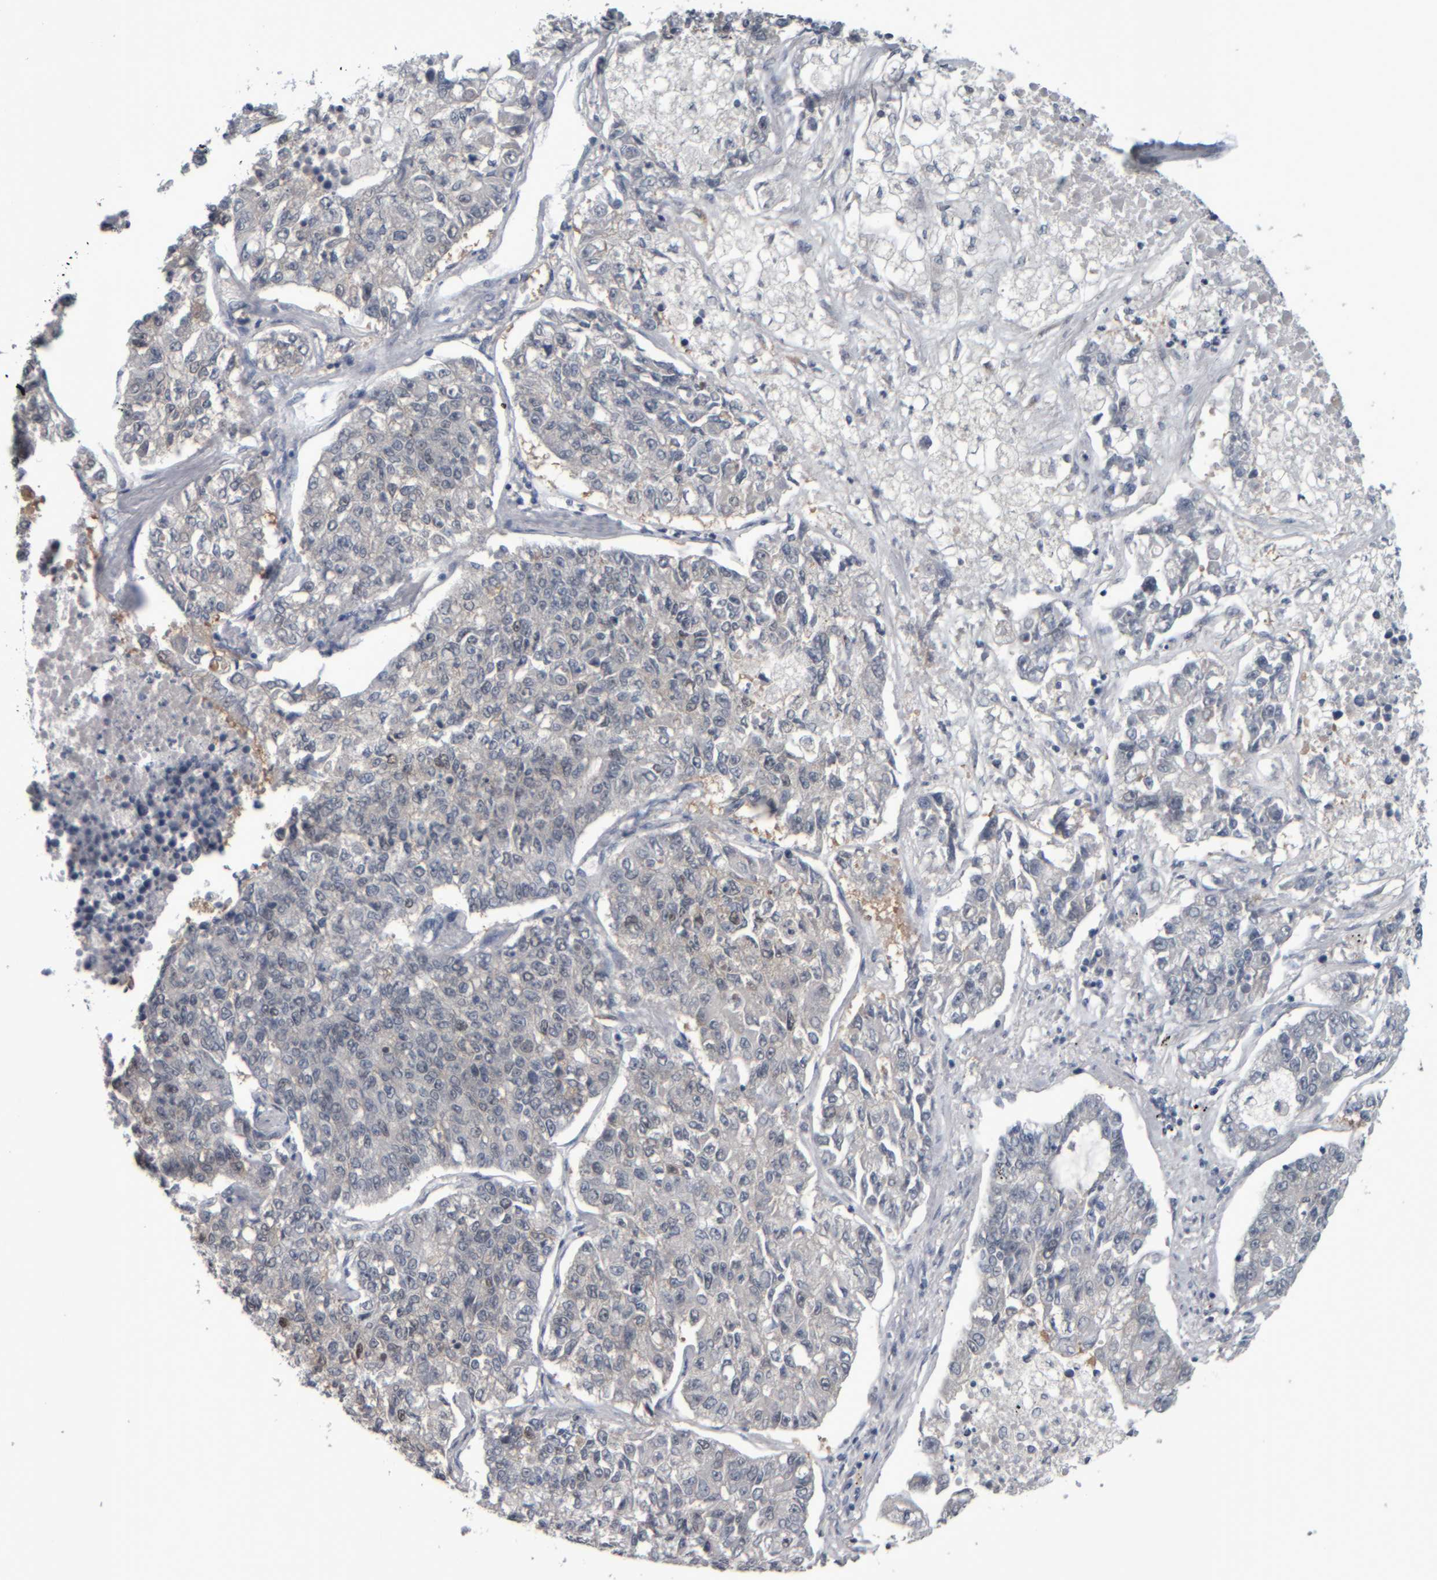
{"staining": {"intensity": "negative", "quantity": "none", "location": "none"}, "tissue": "lung cancer", "cell_type": "Tumor cells", "image_type": "cancer", "snomed": [{"axis": "morphology", "description": "Adenocarcinoma, NOS"}, {"axis": "topography", "description": "Lung"}], "caption": "A high-resolution image shows immunohistochemistry staining of lung adenocarcinoma, which shows no significant expression in tumor cells.", "gene": "COL14A1", "patient": {"sex": "male", "age": 49}}